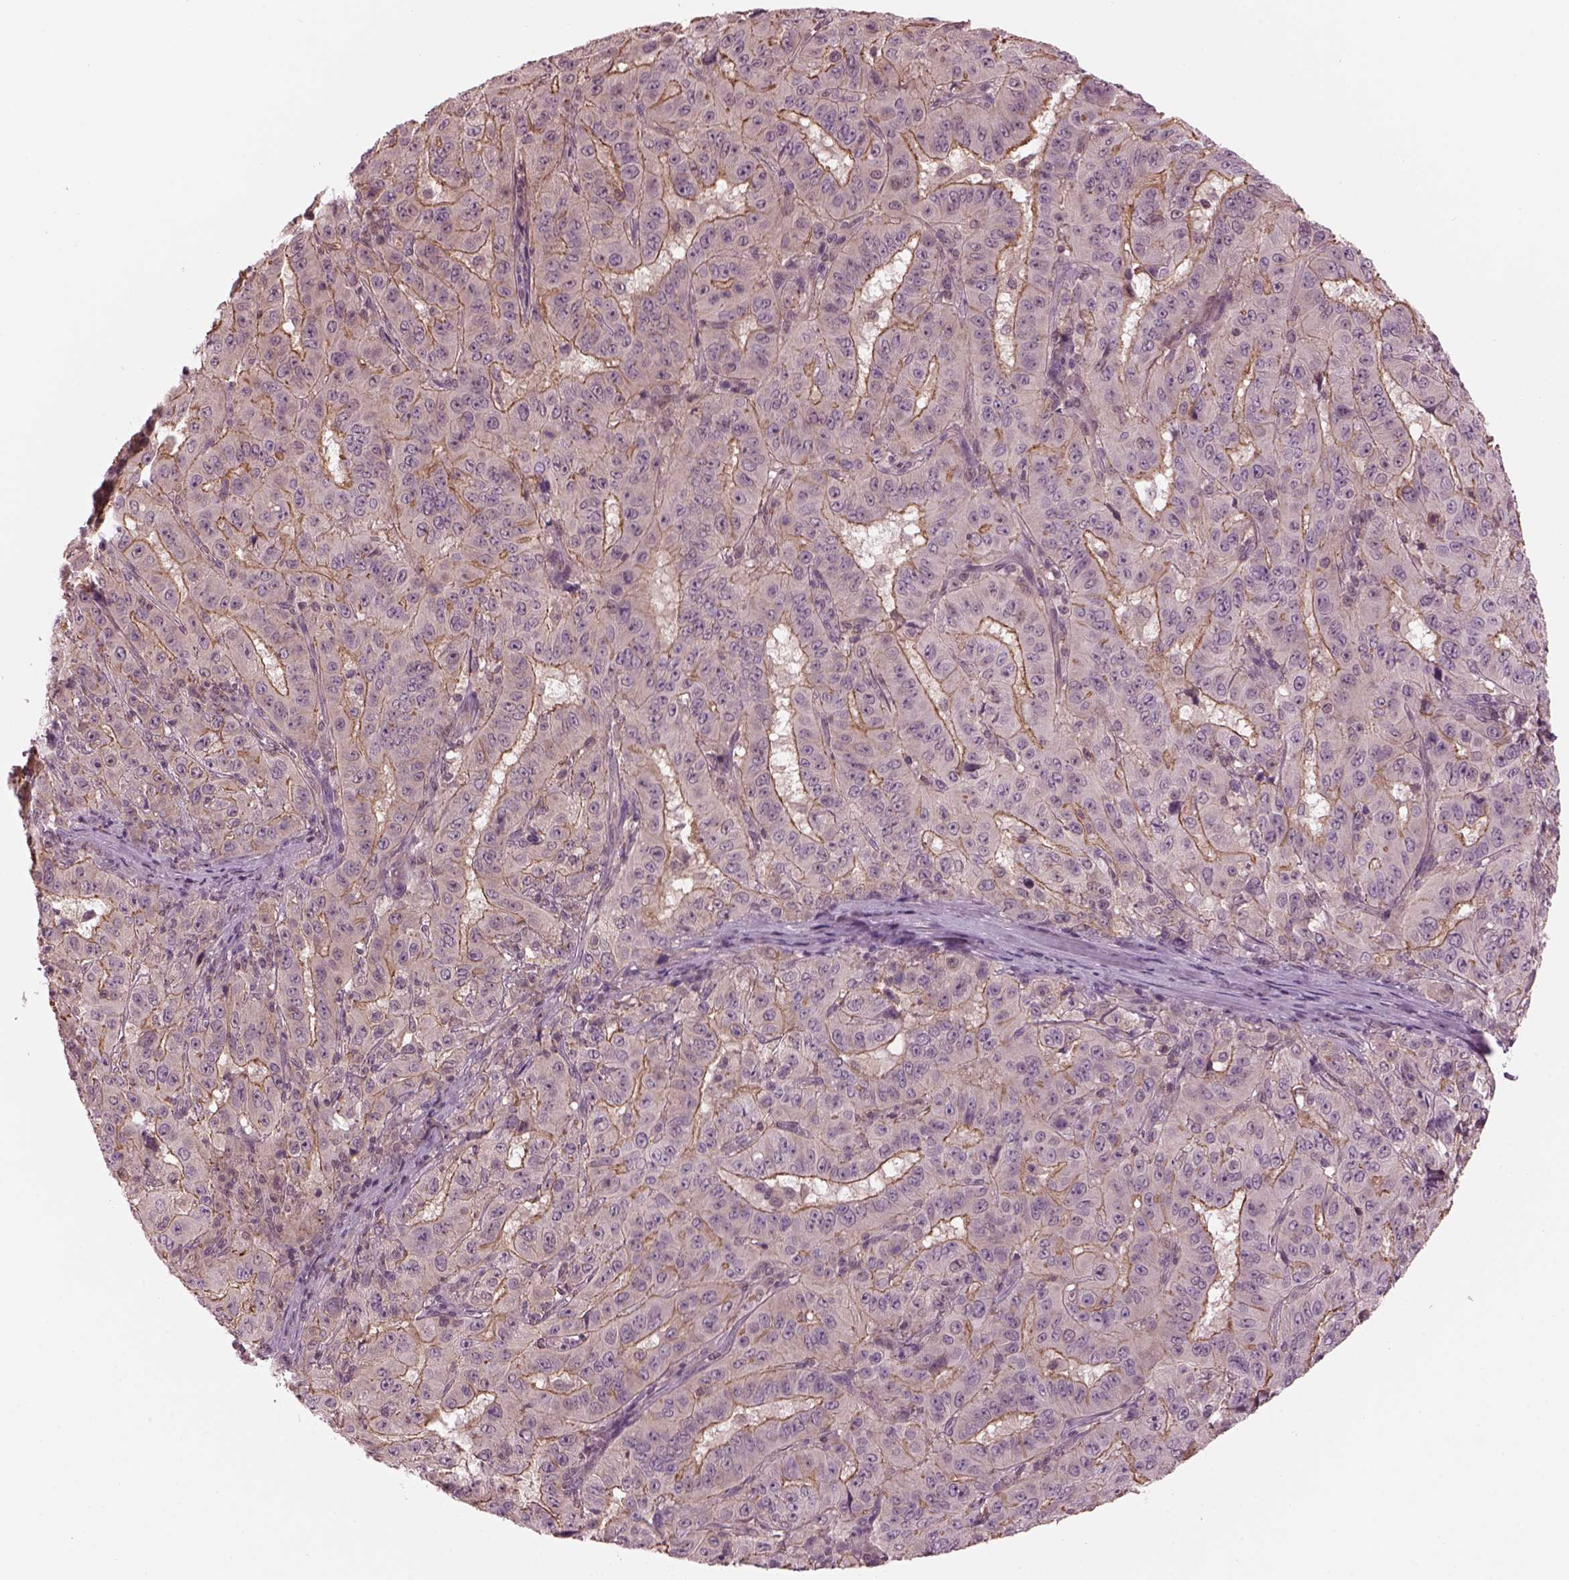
{"staining": {"intensity": "moderate", "quantity": ">75%", "location": "cytoplasmic/membranous"}, "tissue": "pancreatic cancer", "cell_type": "Tumor cells", "image_type": "cancer", "snomed": [{"axis": "morphology", "description": "Adenocarcinoma, NOS"}, {"axis": "topography", "description": "Pancreas"}], "caption": "Brown immunohistochemical staining in human pancreatic cancer demonstrates moderate cytoplasmic/membranous expression in approximately >75% of tumor cells.", "gene": "SRI", "patient": {"sex": "male", "age": 63}}